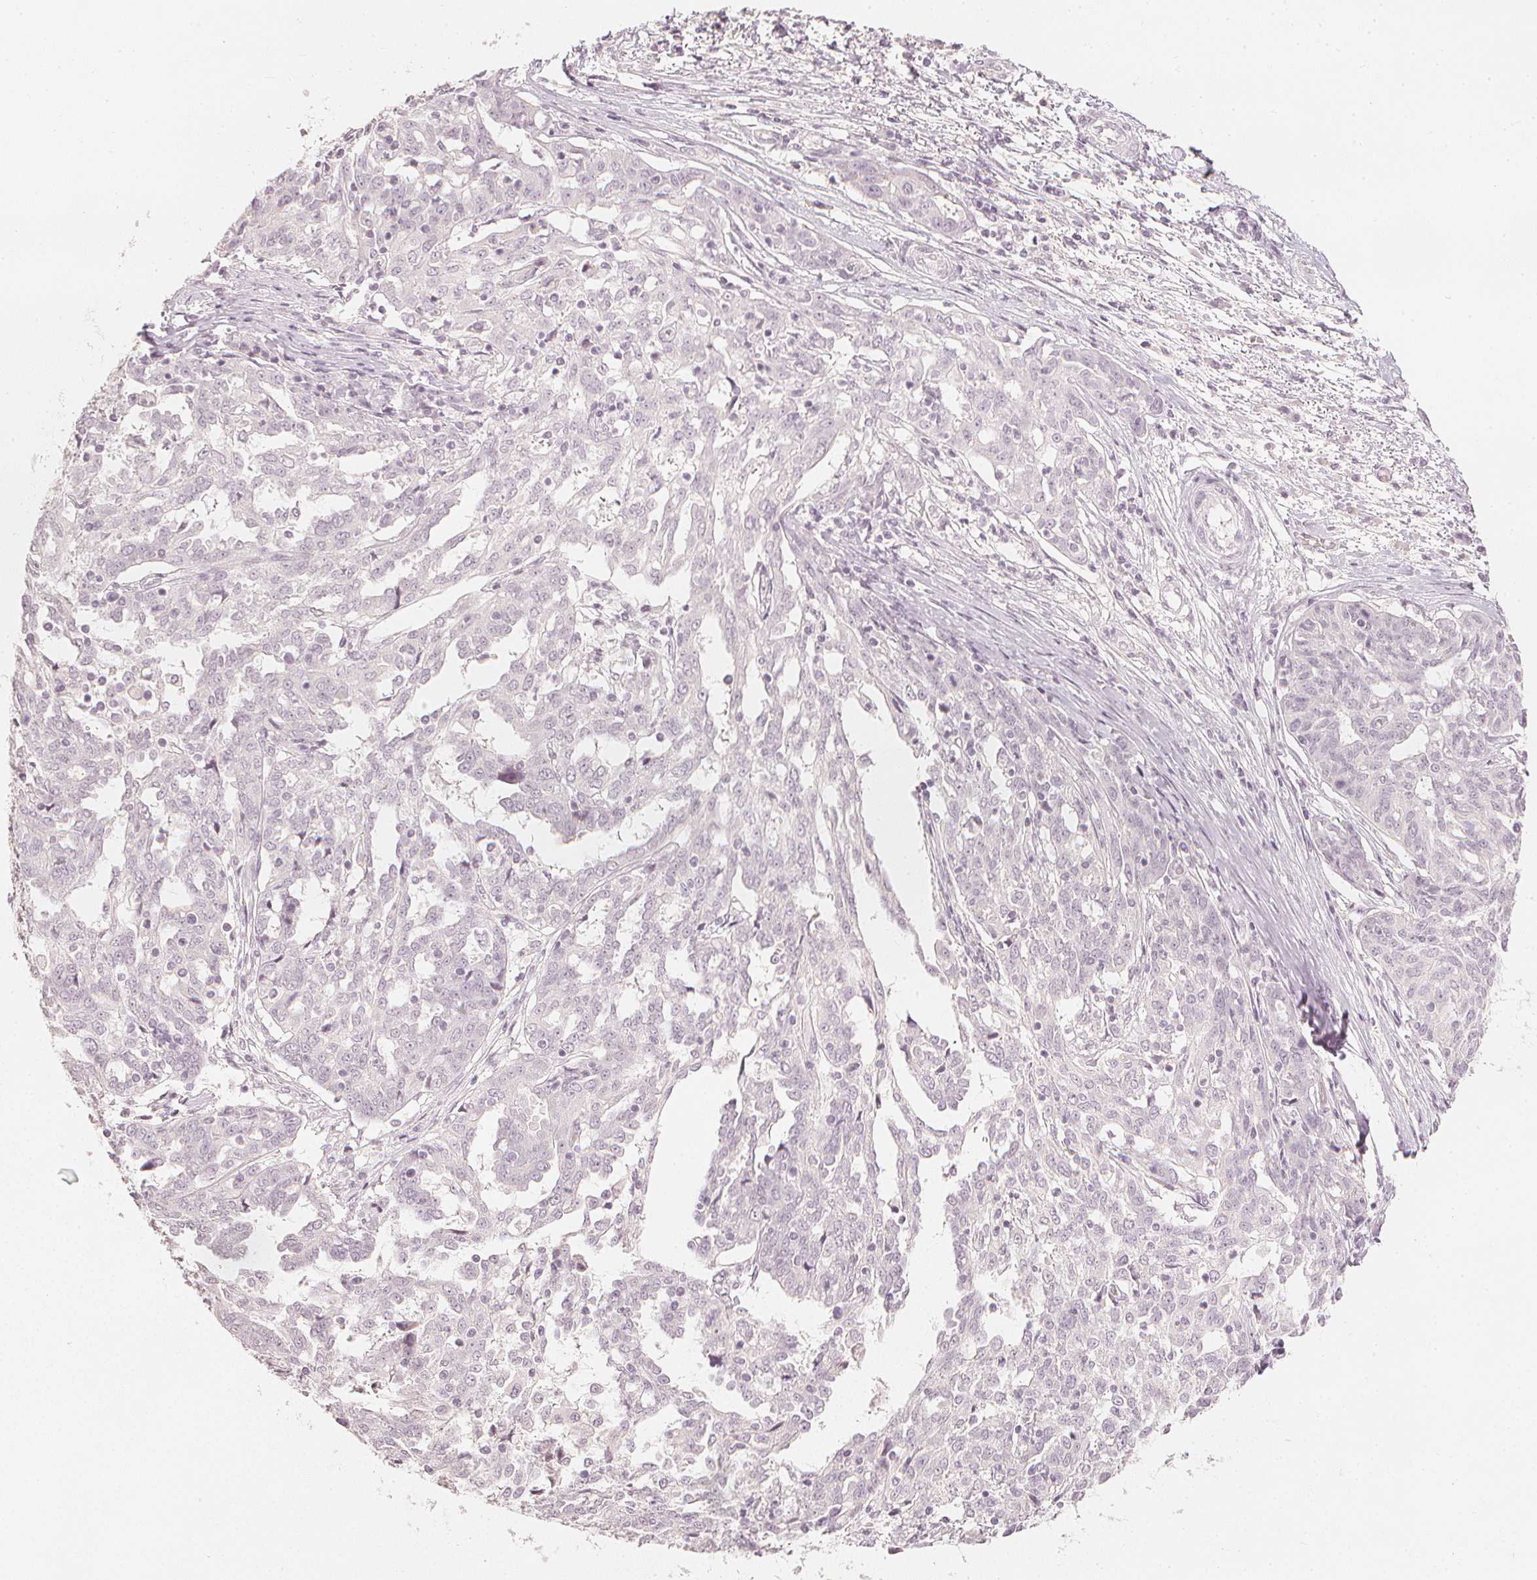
{"staining": {"intensity": "negative", "quantity": "none", "location": "none"}, "tissue": "ovarian cancer", "cell_type": "Tumor cells", "image_type": "cancer", "snomed": [{"axis": "morphology", "description": "Cystadenocarcinoma, serous, NOS"}, {"axis": "topography", "description": "Ovary"}], "caption": "DAB (3,3'-diaminobenzidine) immunohistochemical staining of human ovarian serous cystadenocarcinoma displays no significant positivity in tumor cells.", "gene": "CALB1", "patient": {"sex": "female", "age": 67}}